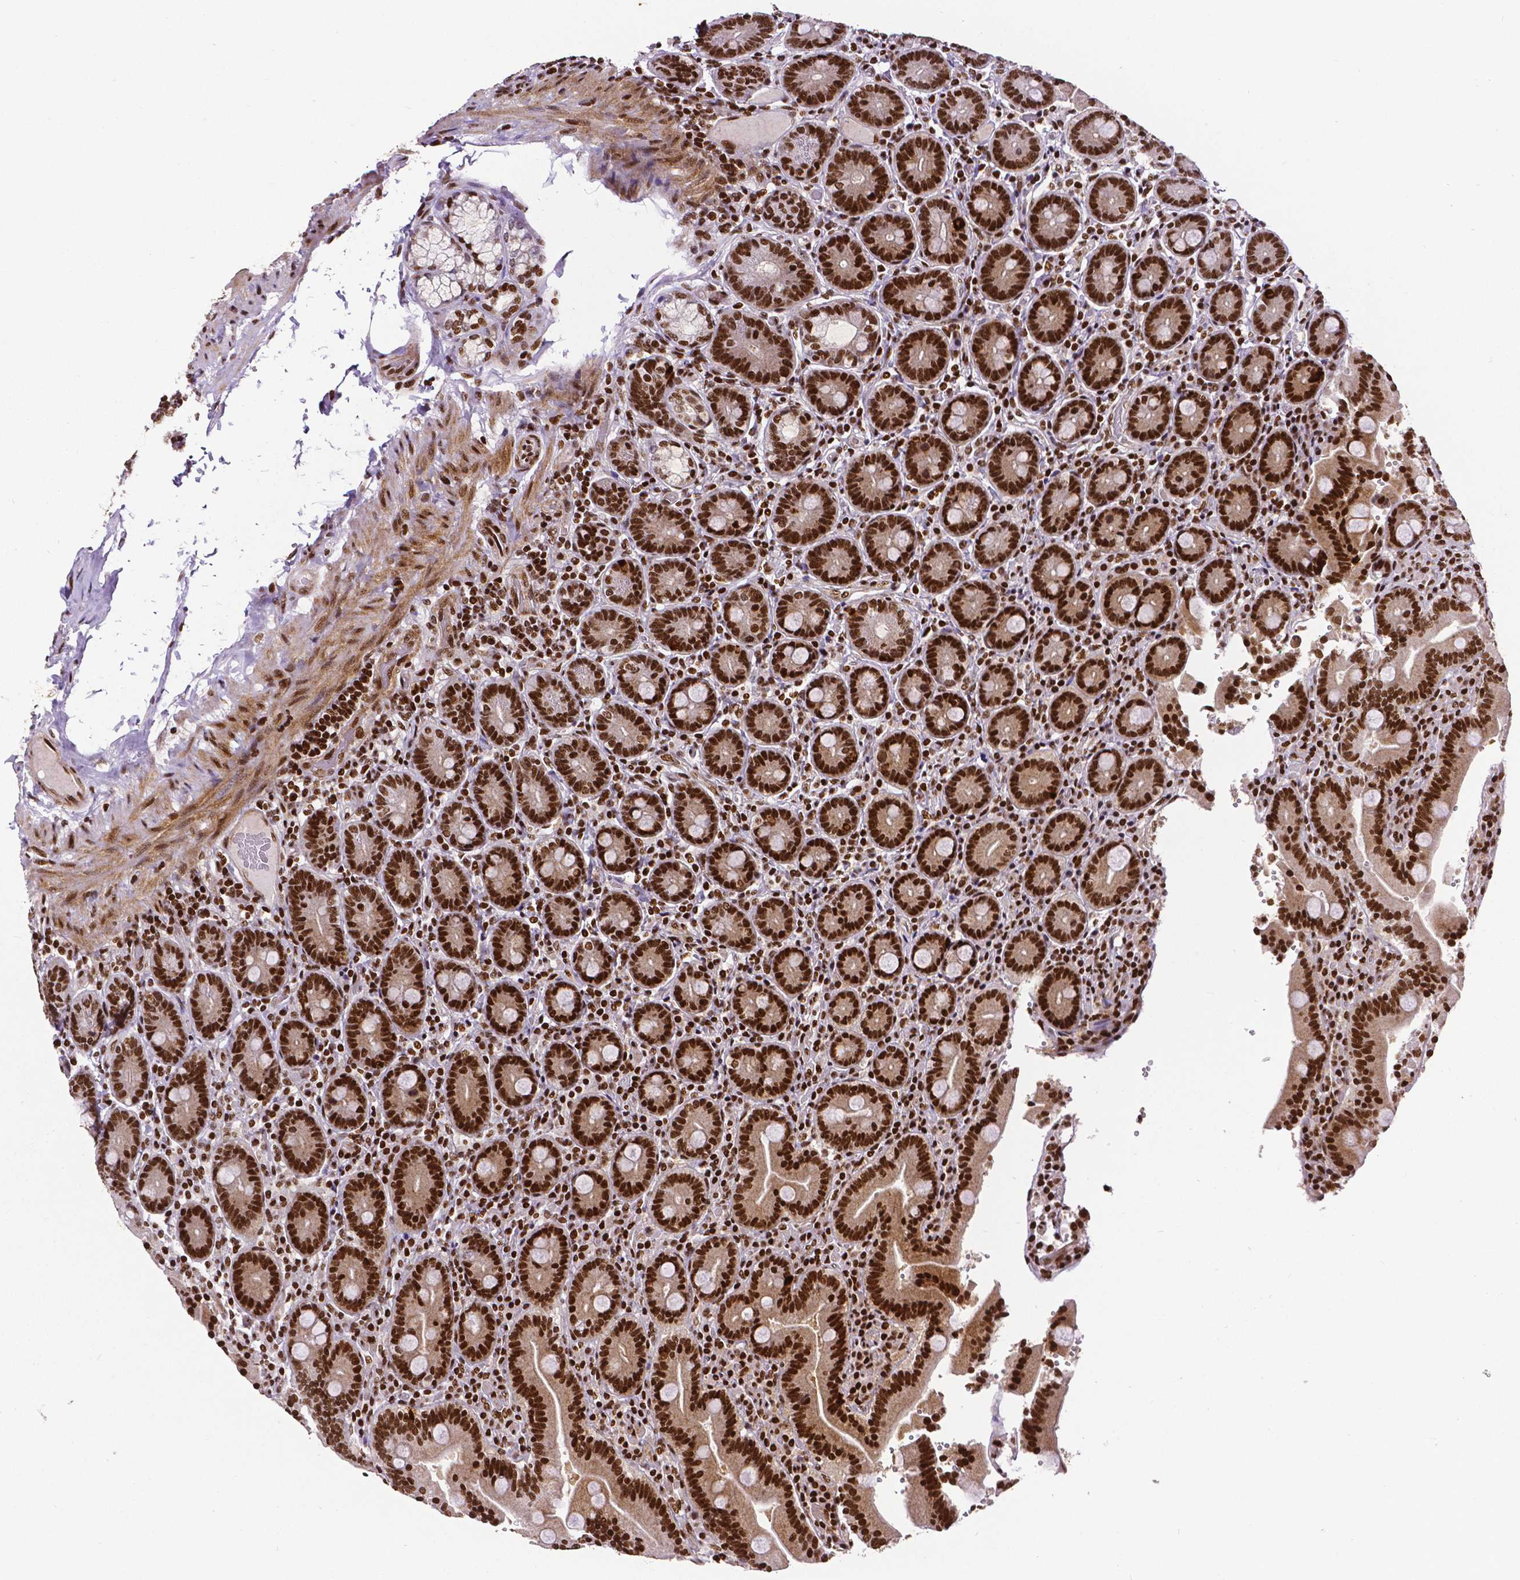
{"staining": {"intensity": "strong", "quantity": ">75%", "location": "nuclear"}, "tissue": "duodenum", "cell_type": "Glandular cells", "image_type": "normal", "snomed": [{"axis": "morphology", "description": "Normal tissue, NOS"}, {"axis": "topography", "description": "Duodenum"}], "caption": "Immunohistochemical staining of unremarkable human duodenum displays strong nuclear protein expression in about >75% of glandular cells.", "gene": "CTCF", "patient": {"sex": "female", "age": 62}}